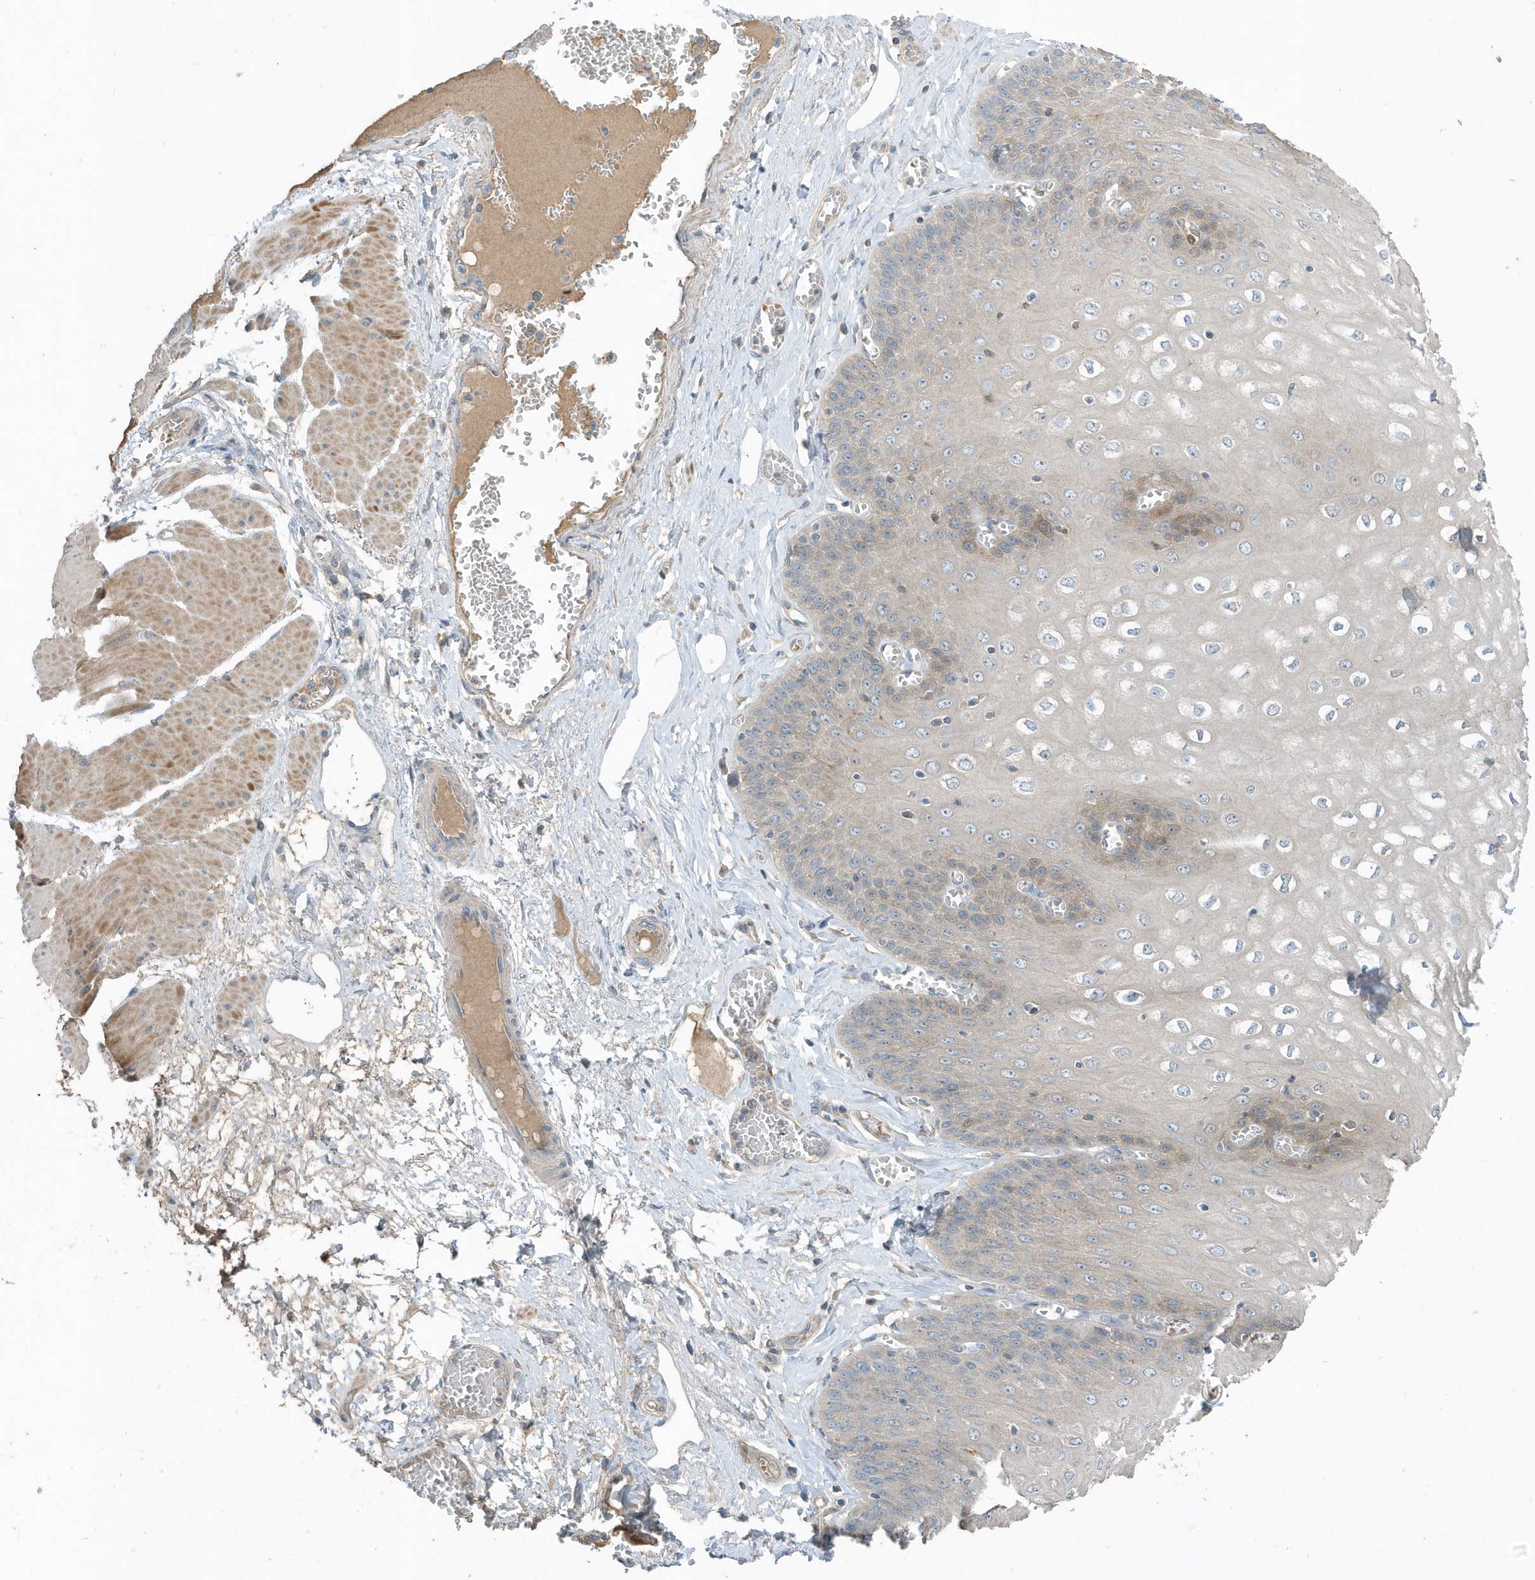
{"staining": {"intensity": "weak", "quantity": "<25%", "location": "cytoplasmic/membranous"}, "tissue": "esophagus", "cell_type": "Squamous epithelial cells", "image_type": "normal", "snomed": [{"axis": "morphology", "description": "Normal tissue, NOS"}, {"axis": "topography", "description": "Esophagus"}], "caption": "Immunohistochemistry micrograph of unremarkable esophagus: human esophagus stained with DAB shows no significant protein staining in squamous epithelial cells.", "gene": "USP53", "patient": {"sex": "male", "age": 60}}